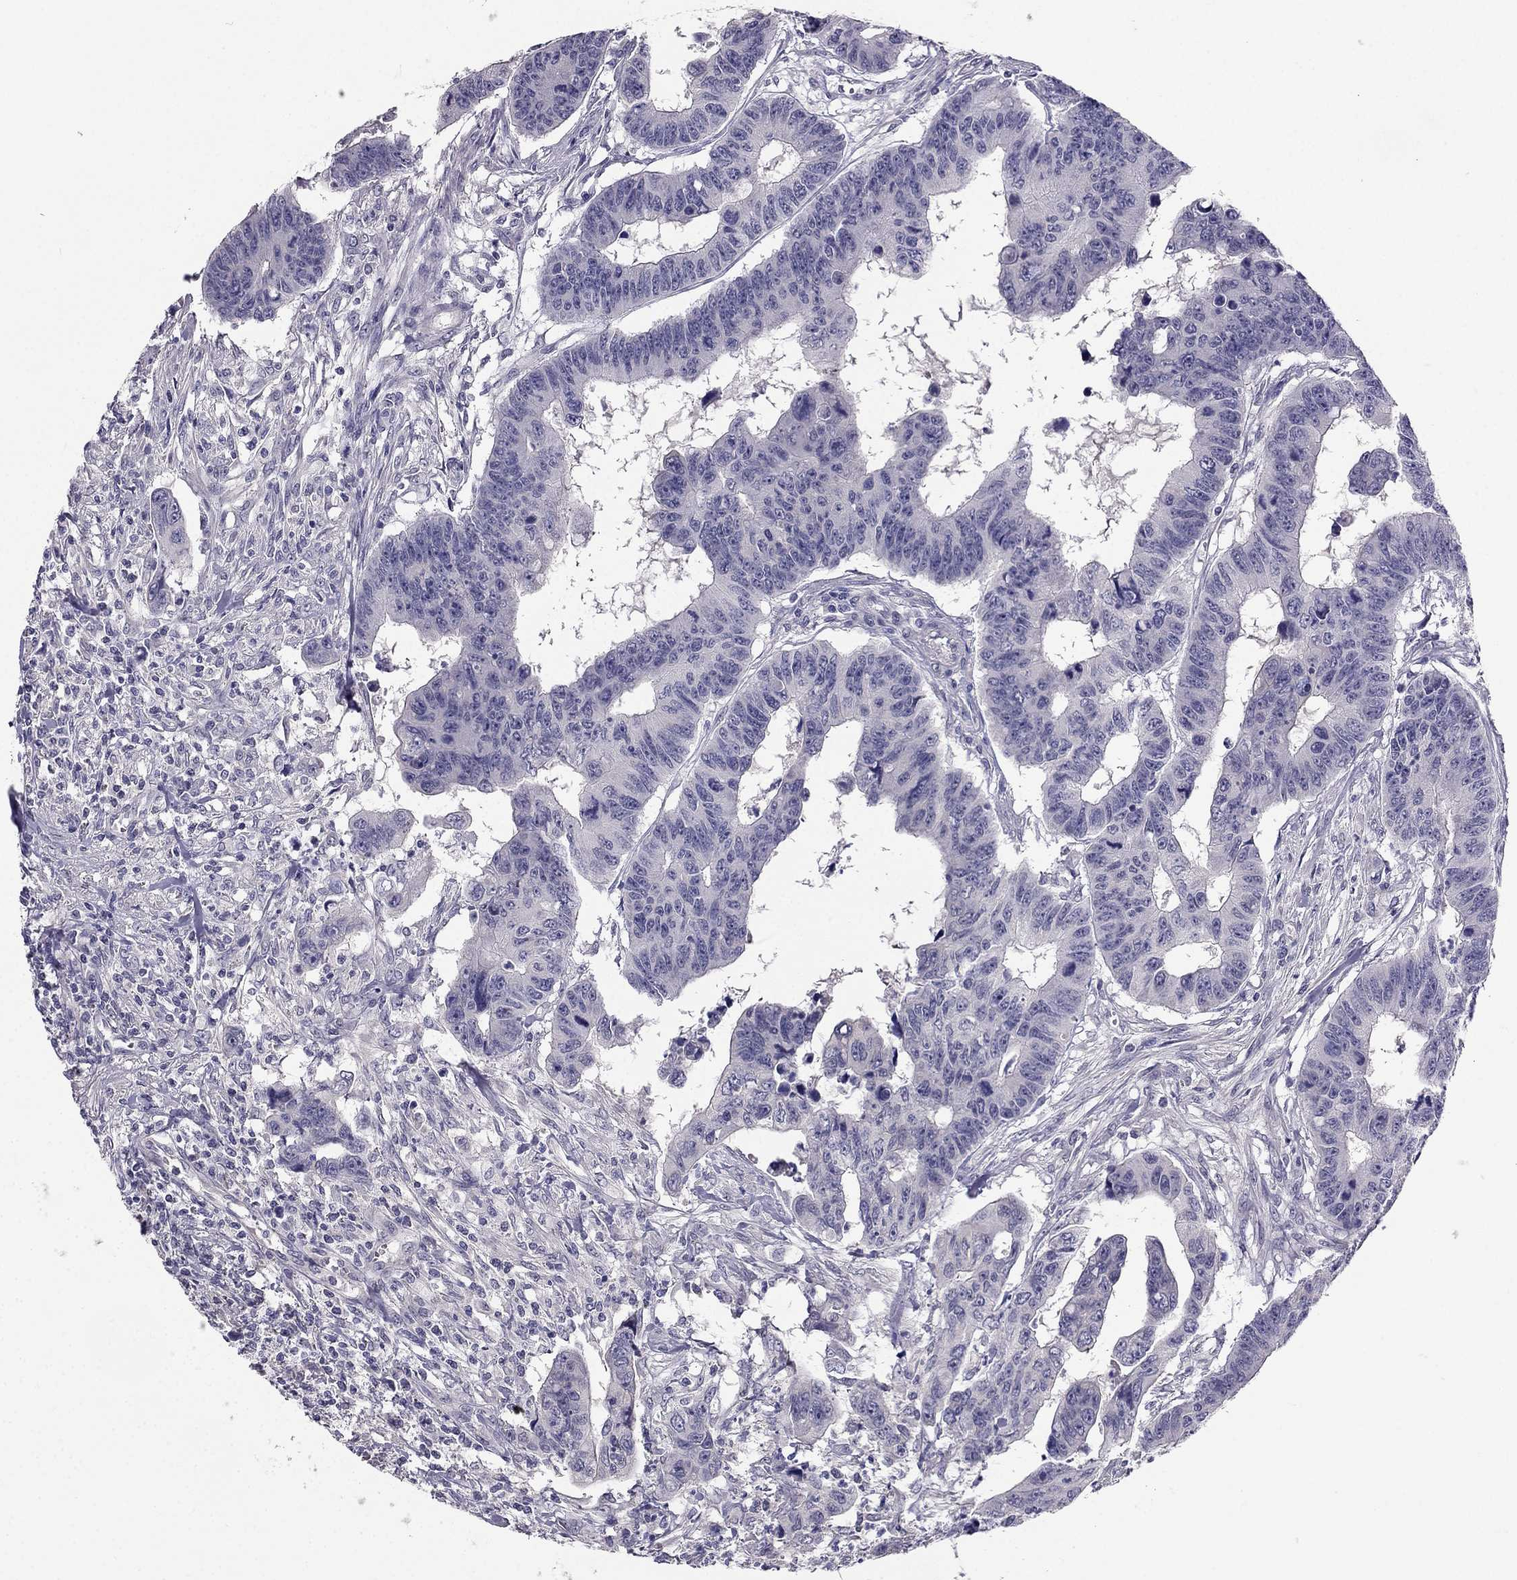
{"staining": {"intensity": "negative", "quantity": "none", "location": "none"}, "tissue": "colorectal cancer", "cell_type": "Tumor cells", "image_type": "cancer", "snomed": [{"axis": "morphology", "description": "Adenocarcinoma, NOS"}, {"axis": "topography", "description": "Rectum"}], "caption": "This photomicrograph is of colorectal cancer (adenocarcinoma) stained with IHC to label a protein in brown with the nuclei are counter-stained blue. There is no staining in tumor cells.", "gene": "HSFX1", "patient": {"sex": "female", "age": 85}}